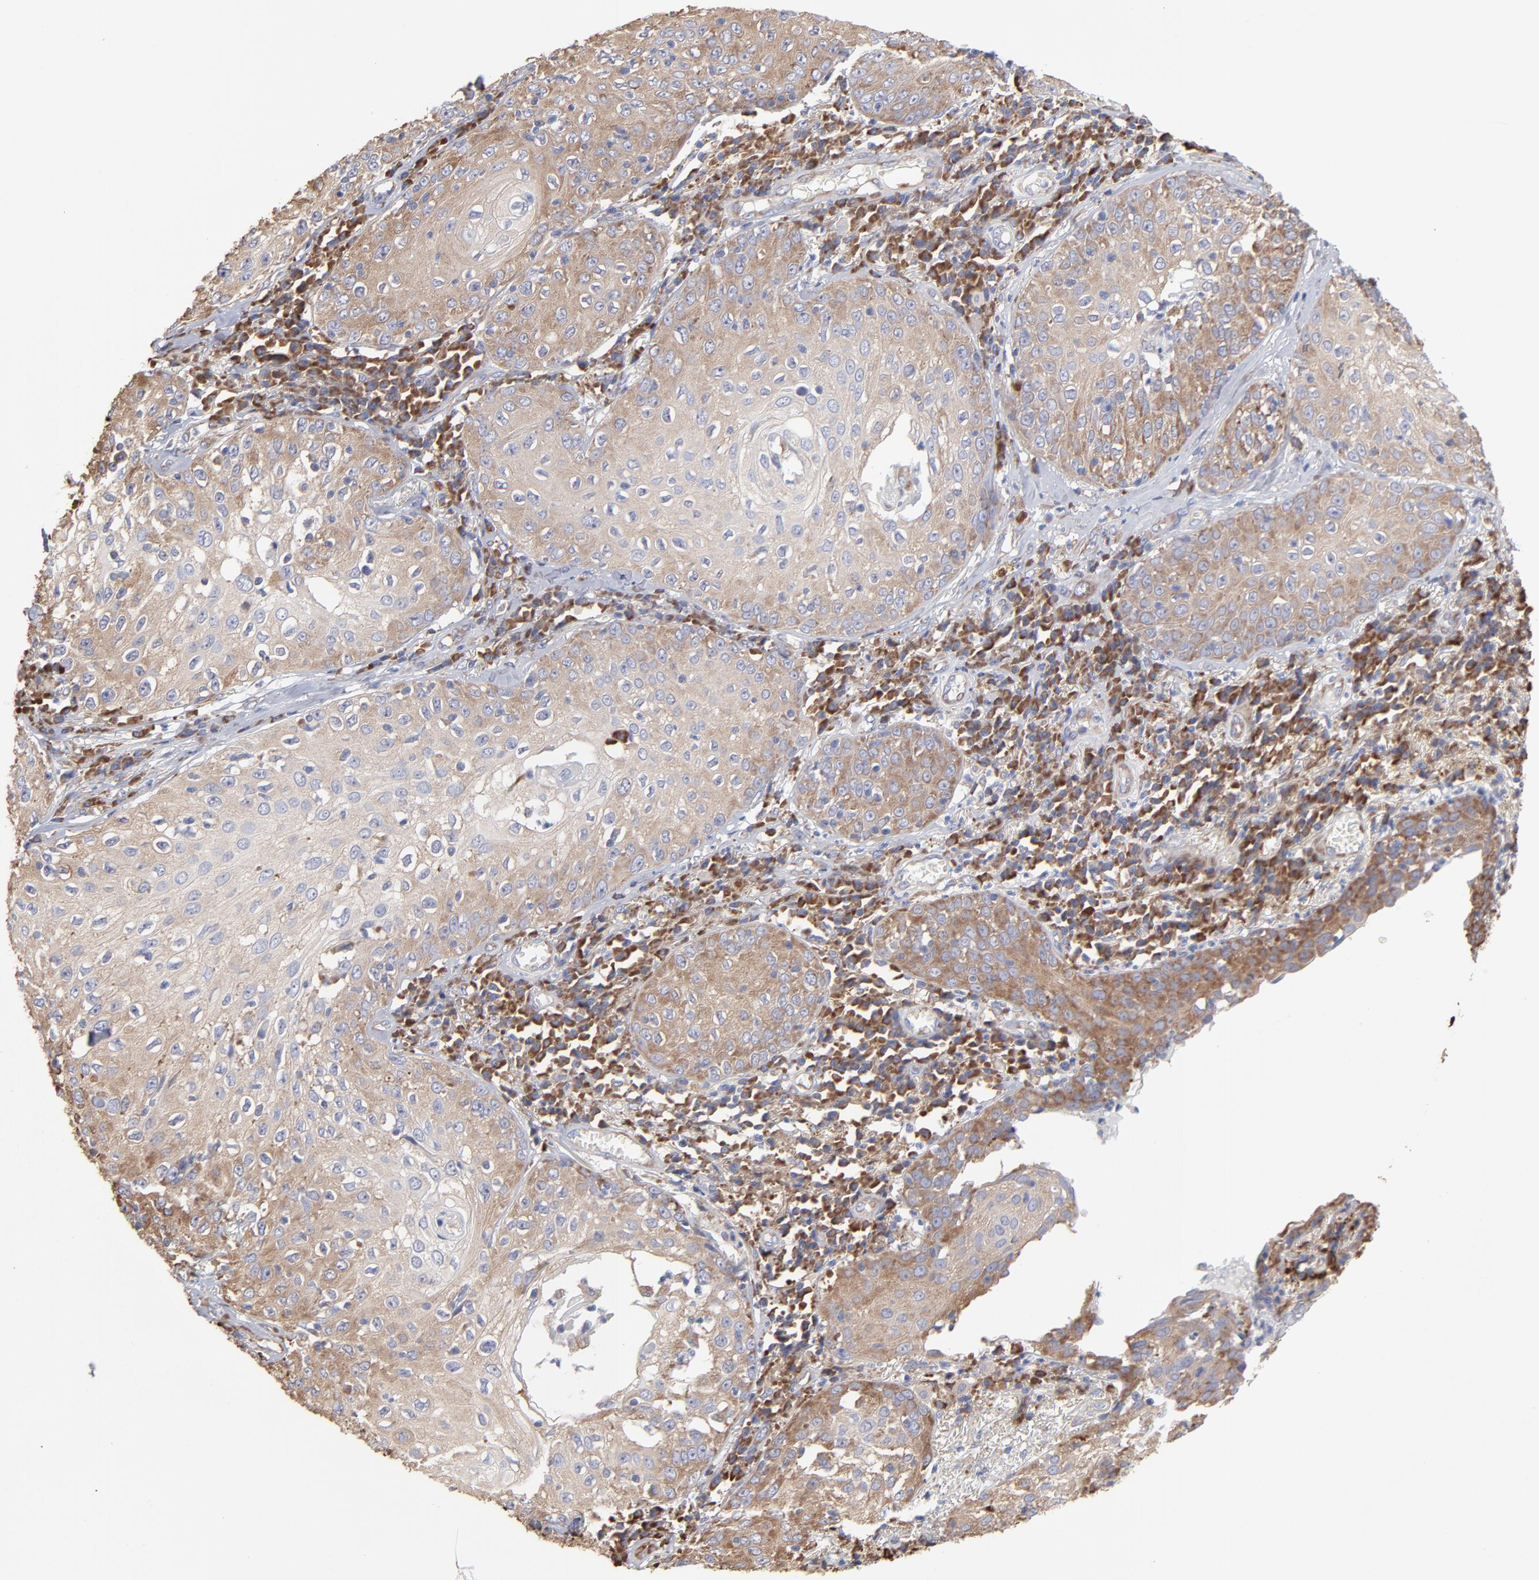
{"staining": {"intensity": "weak", "quantity": ">75%", "location": "cytoplasmic/membranous"}, "tissue": "skin cancer", "cell_type": "Tumor cells", "image_type": "cancer", "snomed": [{"axis": "morphology", "description": "Squamous cell carcinoma, NOS"}, {"axis": "topography", "description": "Skin"}], "caption": "Human skin cancer (squamous cell carcinoma) stained with a brown dye shows weak cytoplasmic/membranous positive expression in approximately >75% of tumor cells.", "gene": "RPL3", "patient": {"sex": "male", "age": 65}}